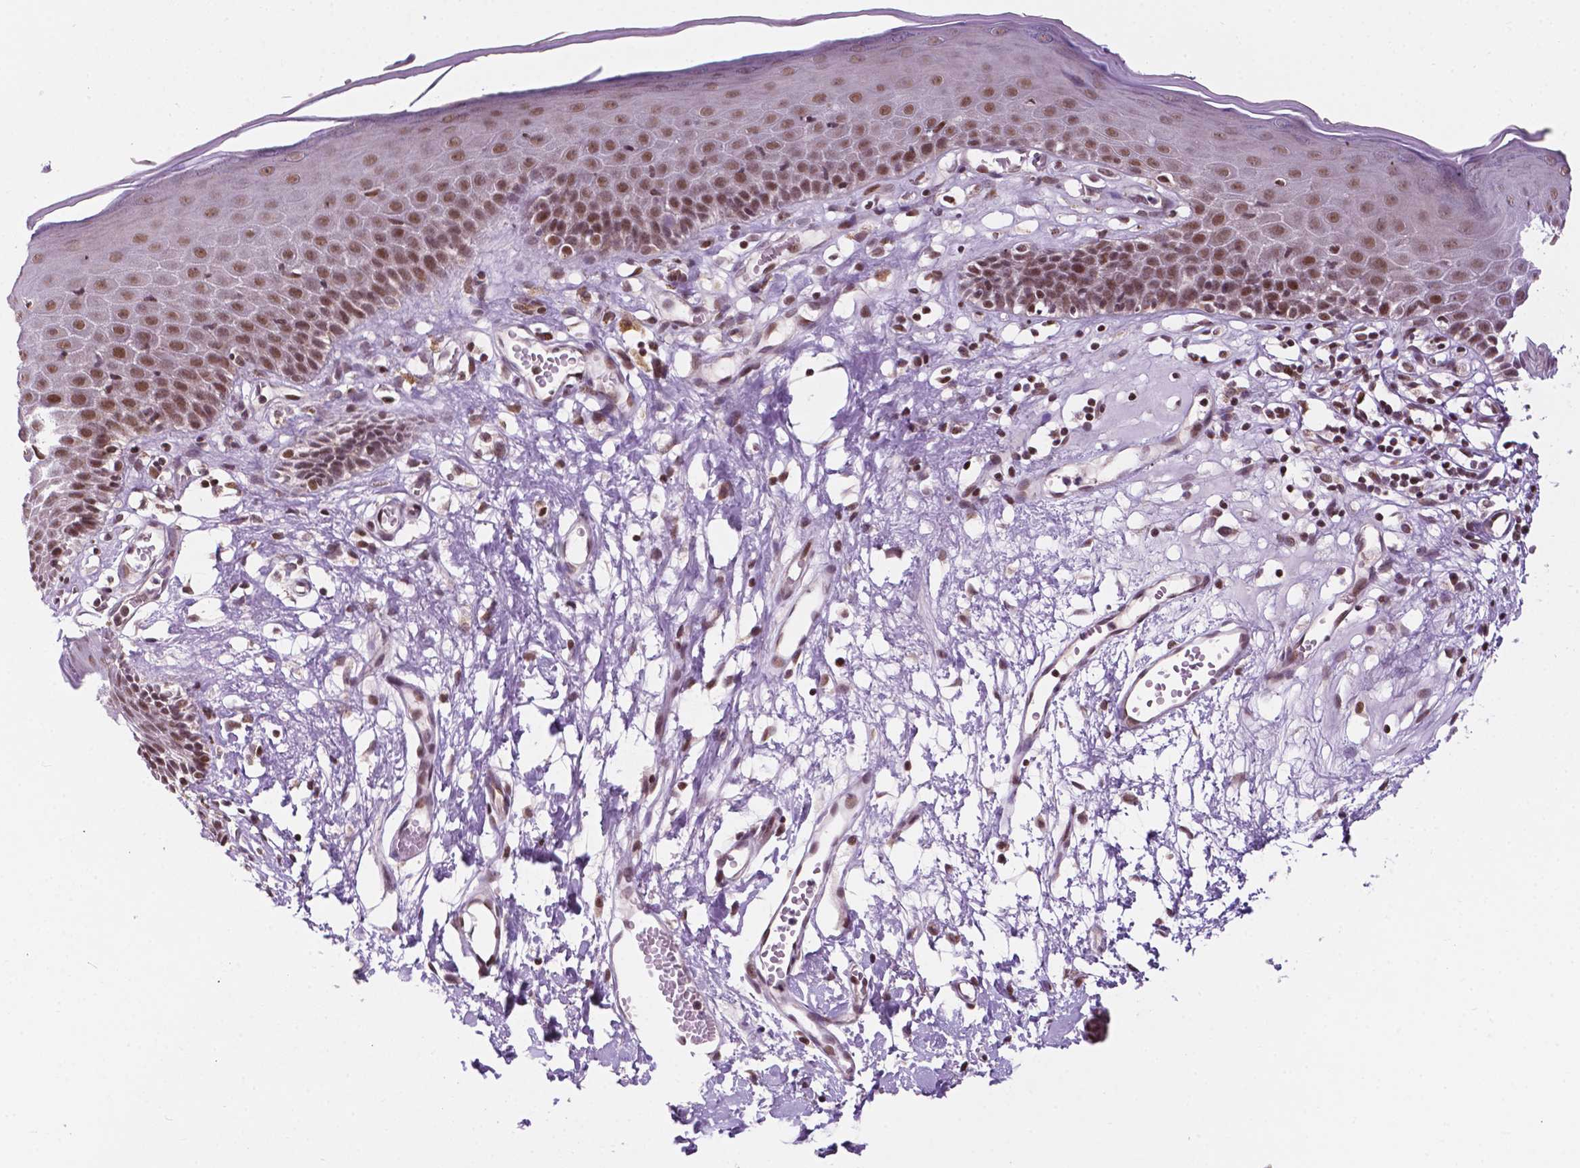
{"staining": {"intensity": "moderate", "quantity": ">75%", "location": "nuclear"}, "tissue": "skin", "cell_type": "Epidermal cells", "image_type": "normal", "snomed": [{"axis": "morphology", "description": "Normal tissue, NOS"}, {"axis": "topography", "description": "Vulva"}], "caption": "Epidermal cells demonstrate medium levels of moderate nuclear positivity in about >75% of cells in benign skin. The protein of interest is stained brown, and the nuclei are stained in blue (DAB IHC with brightfield microscopy, high magnification).", "gene": "PER2", "patient": {"sex": "female", "age": 68}}